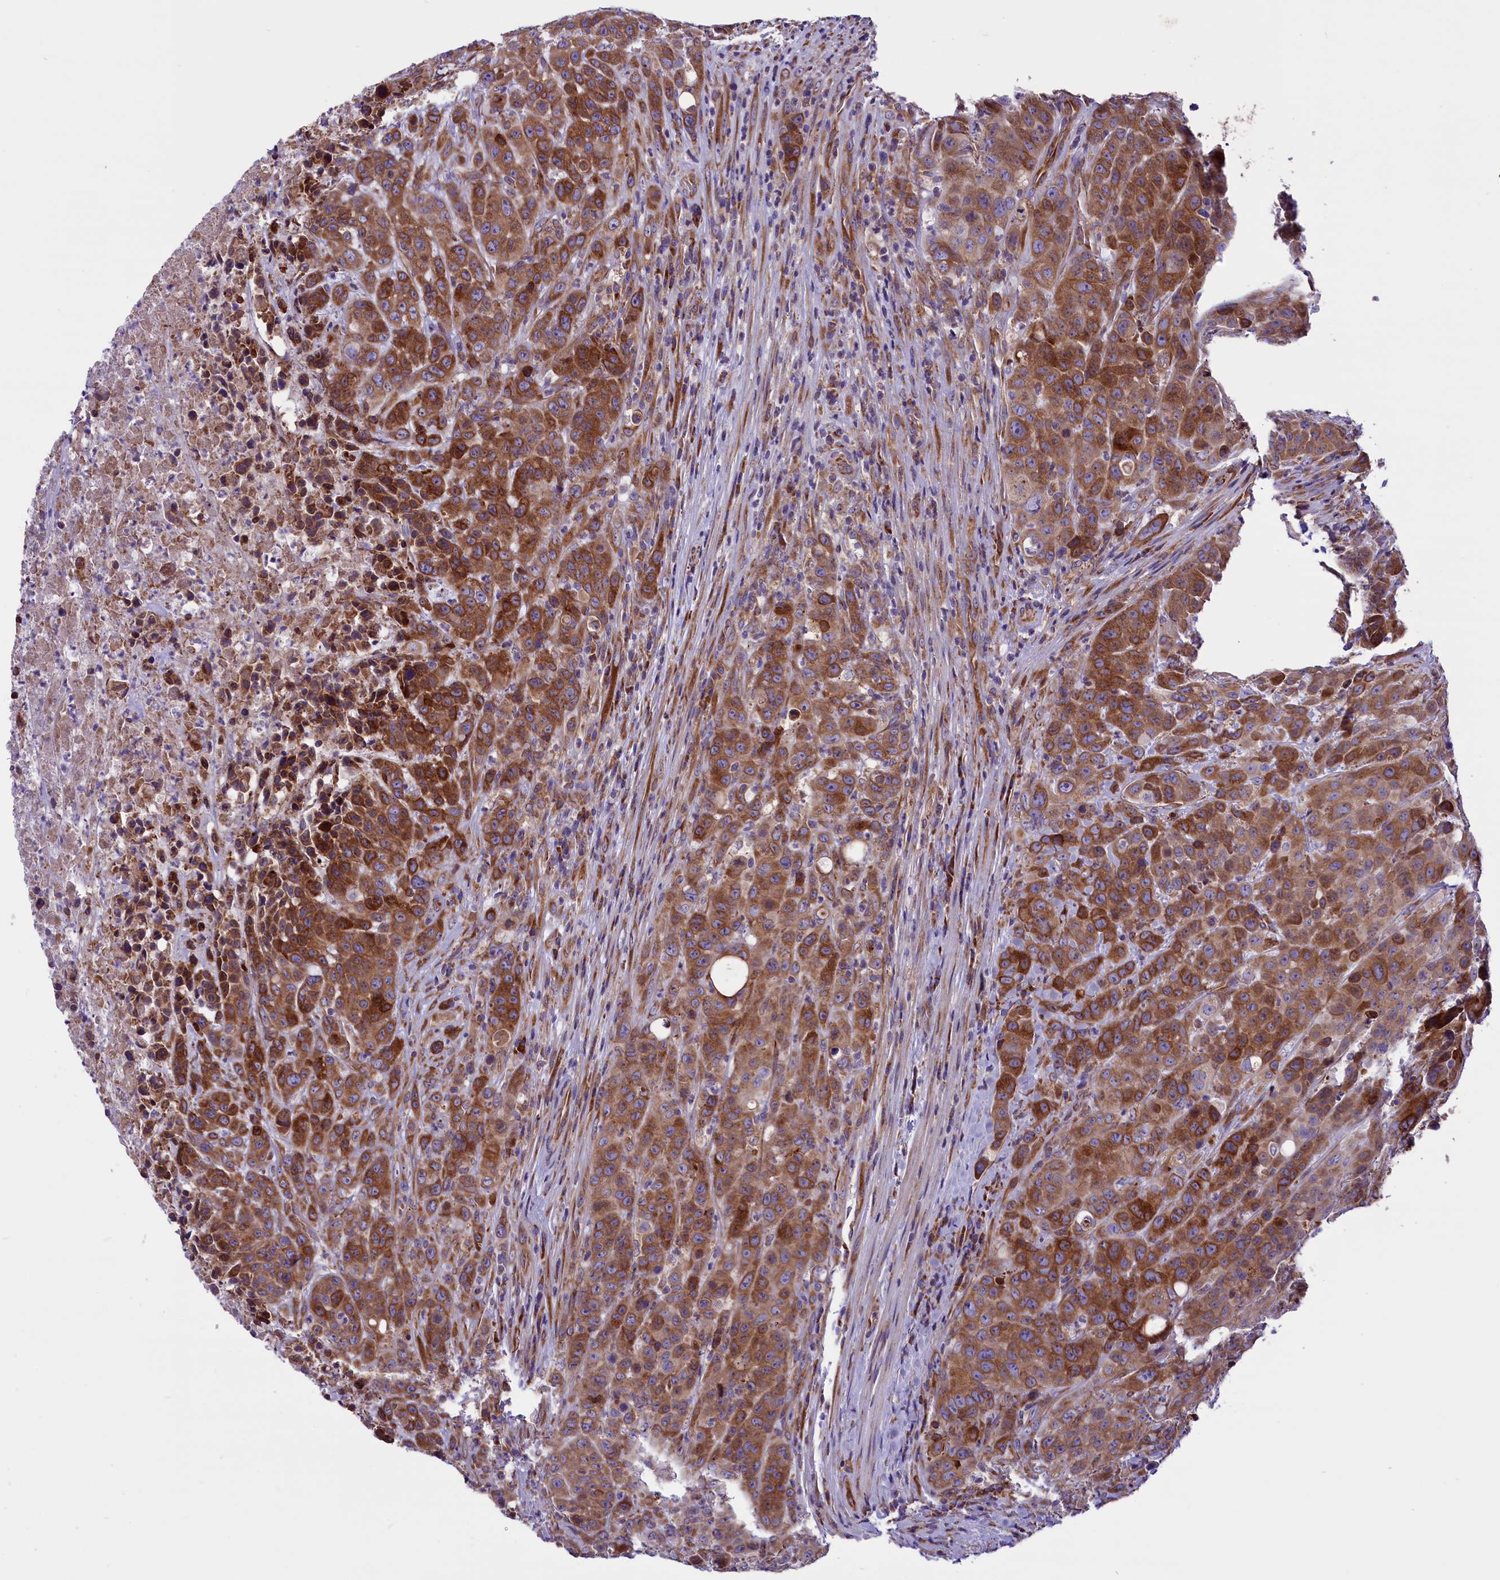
{"staining": {"intensity": "strong", "quantity": ">75%", "location": "cytoplasmic/membranous"}, "tissue": "colorectal cancer", "cell_type": "Tumor cells", "image_type": "cancer", "snomed": [{"axis": "morphology", "description": "Adenocarcinoma, NOS"}, {"axis": "topography", "description": "Colon"}], "caption": "This histopathology image exhibits immunohistochemistry staining of human adenocarcinoma (colorectal), with high strong cytoplasmic/membranous expression in approximately >75% of tumor cells.", "gene": "PTPRU", "patient": {"sex": "male", "age": 62}}